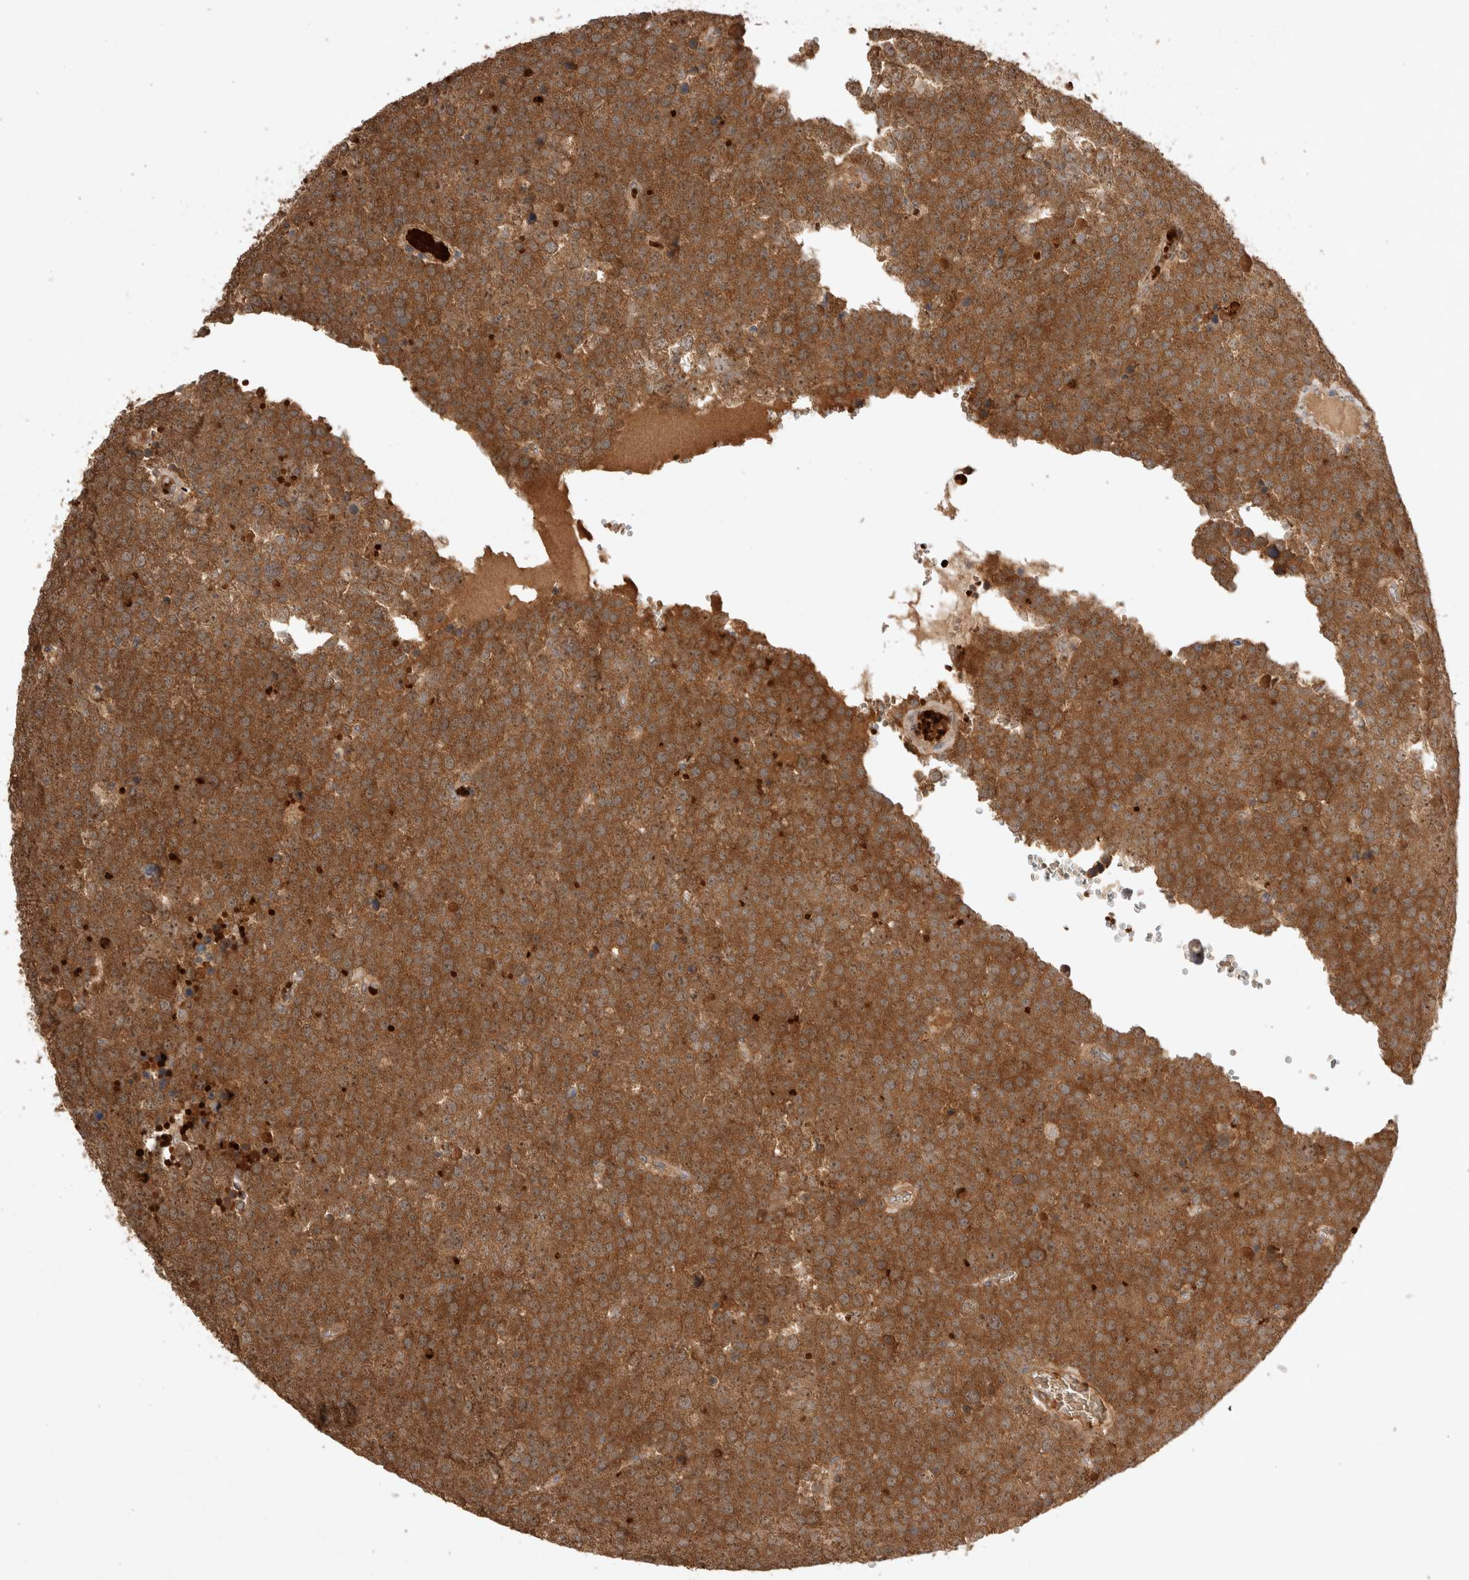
{"staining": {"intensity": "moderate", "quantity": ">75%", "location": "cytoplasmic/membranous"}, "tissue": "testis cancer", "cell_type": "Tumor cells", "image_type": "cancer", "snomed": [{"axis": "morphology", "description": "Seminoma, NOS"}, {"axis": "topography", "description": "Testis"}], "caption": "Immunohistochemical staining of testis cancer (seminoma) exhibits medium levels of moderate cytoplasmic/membranous positivity in about >75% of tumor cells.", "gene": "FAM221A", "patient": {"sex": "male", "age": 71}}